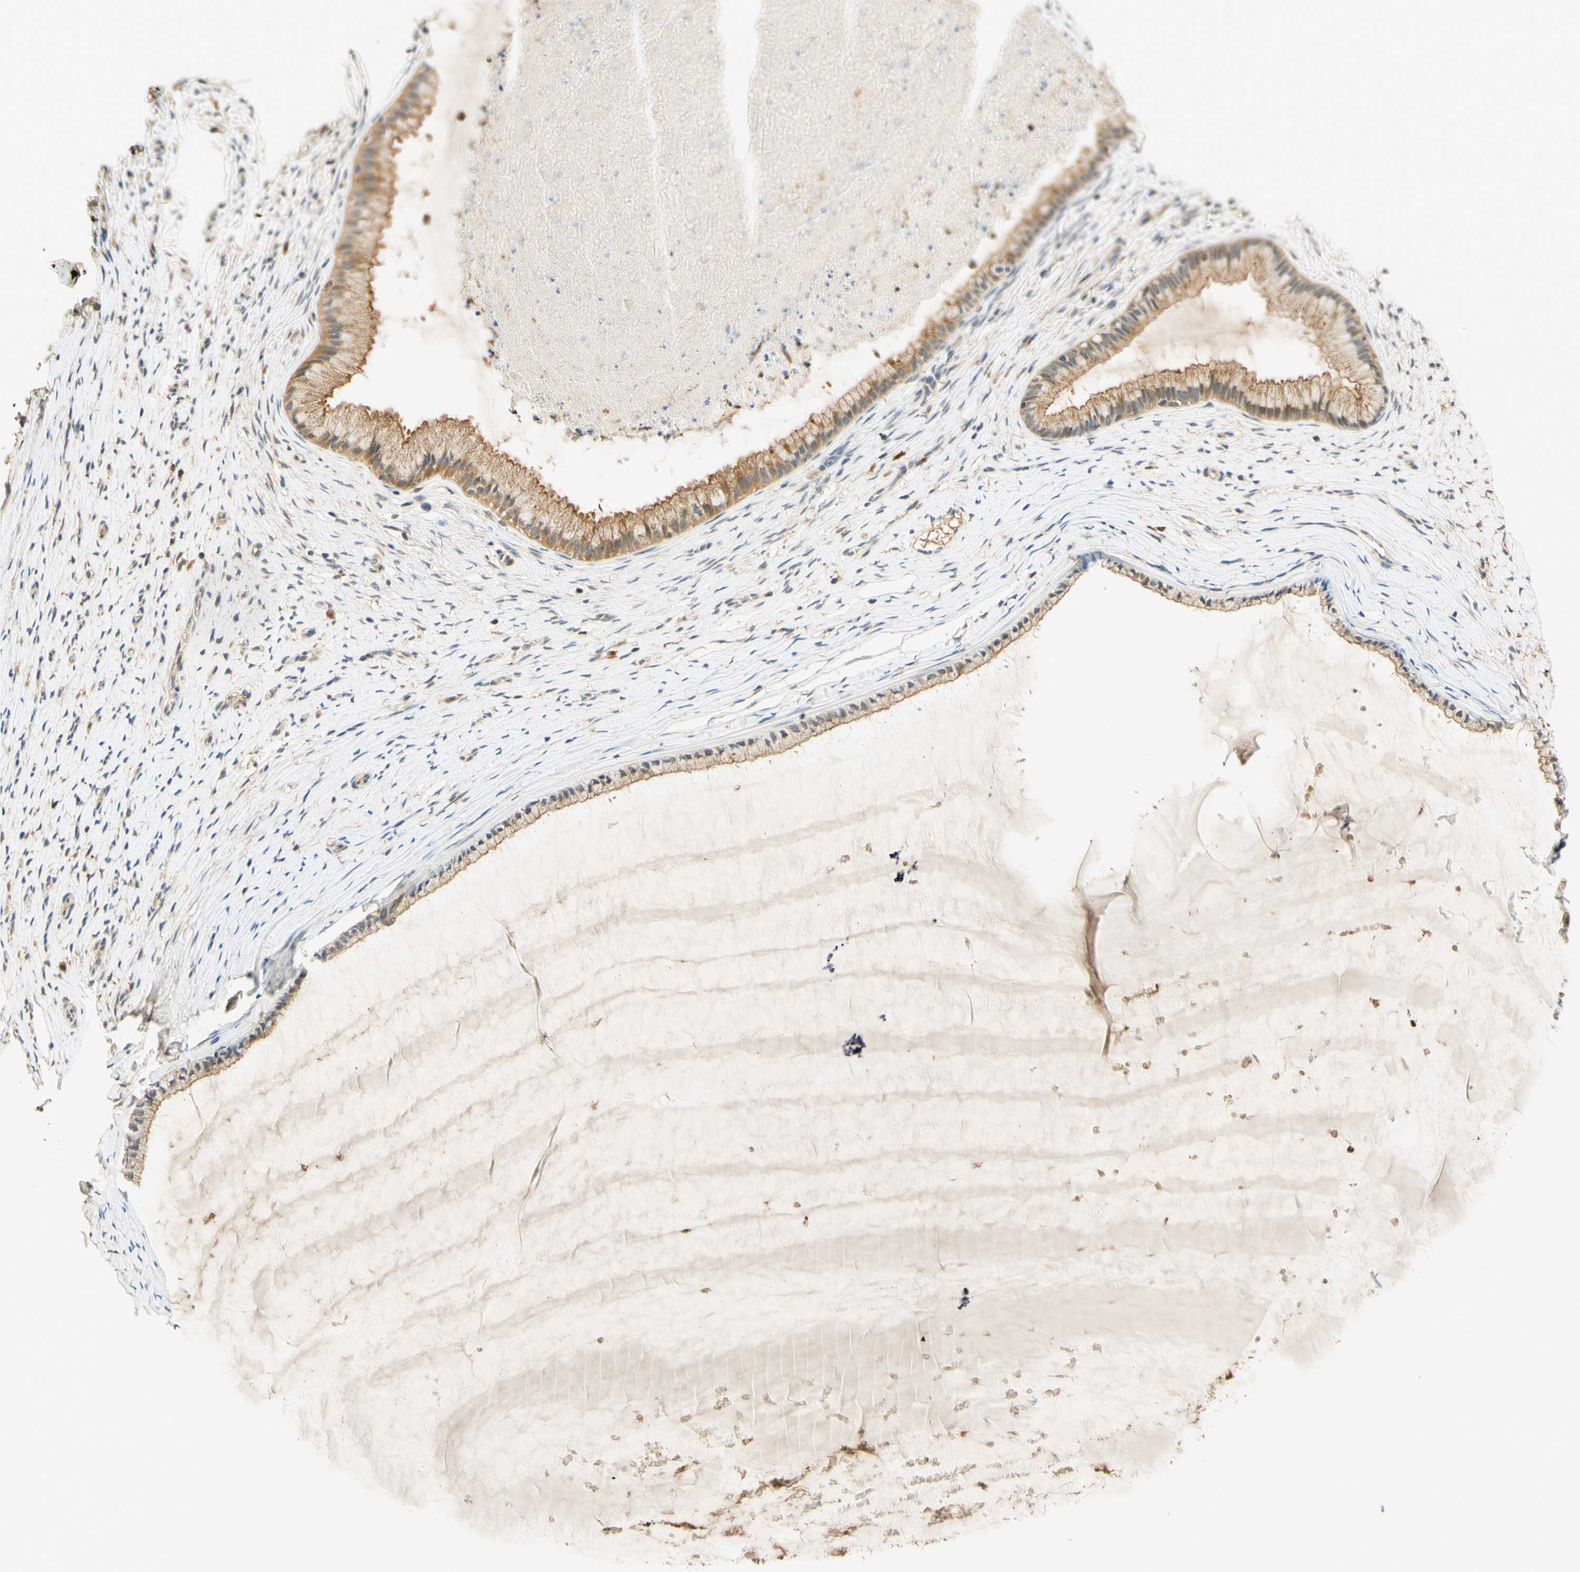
{"staining": {"intensity": "moderate", "quantity": ">75%", "location": "cytoplasmic/membranous"}, "tissue": "cervix", "cell_type": "Glandular cells", "image_type": "normal", "snomed": [{"axis": "morphology", "description": "Normal tissue, NOS"}, {"axis": "topography", "description": "Cervix"}], "caption": "DAB immunohistochemical staining of unremarkable human cervix shows moderate cytoplasmic/membranous protein positivity in about >75% of glandular cells.", "gene": "ENTREP2", "patient": {"sex": "female", "age": 39}}